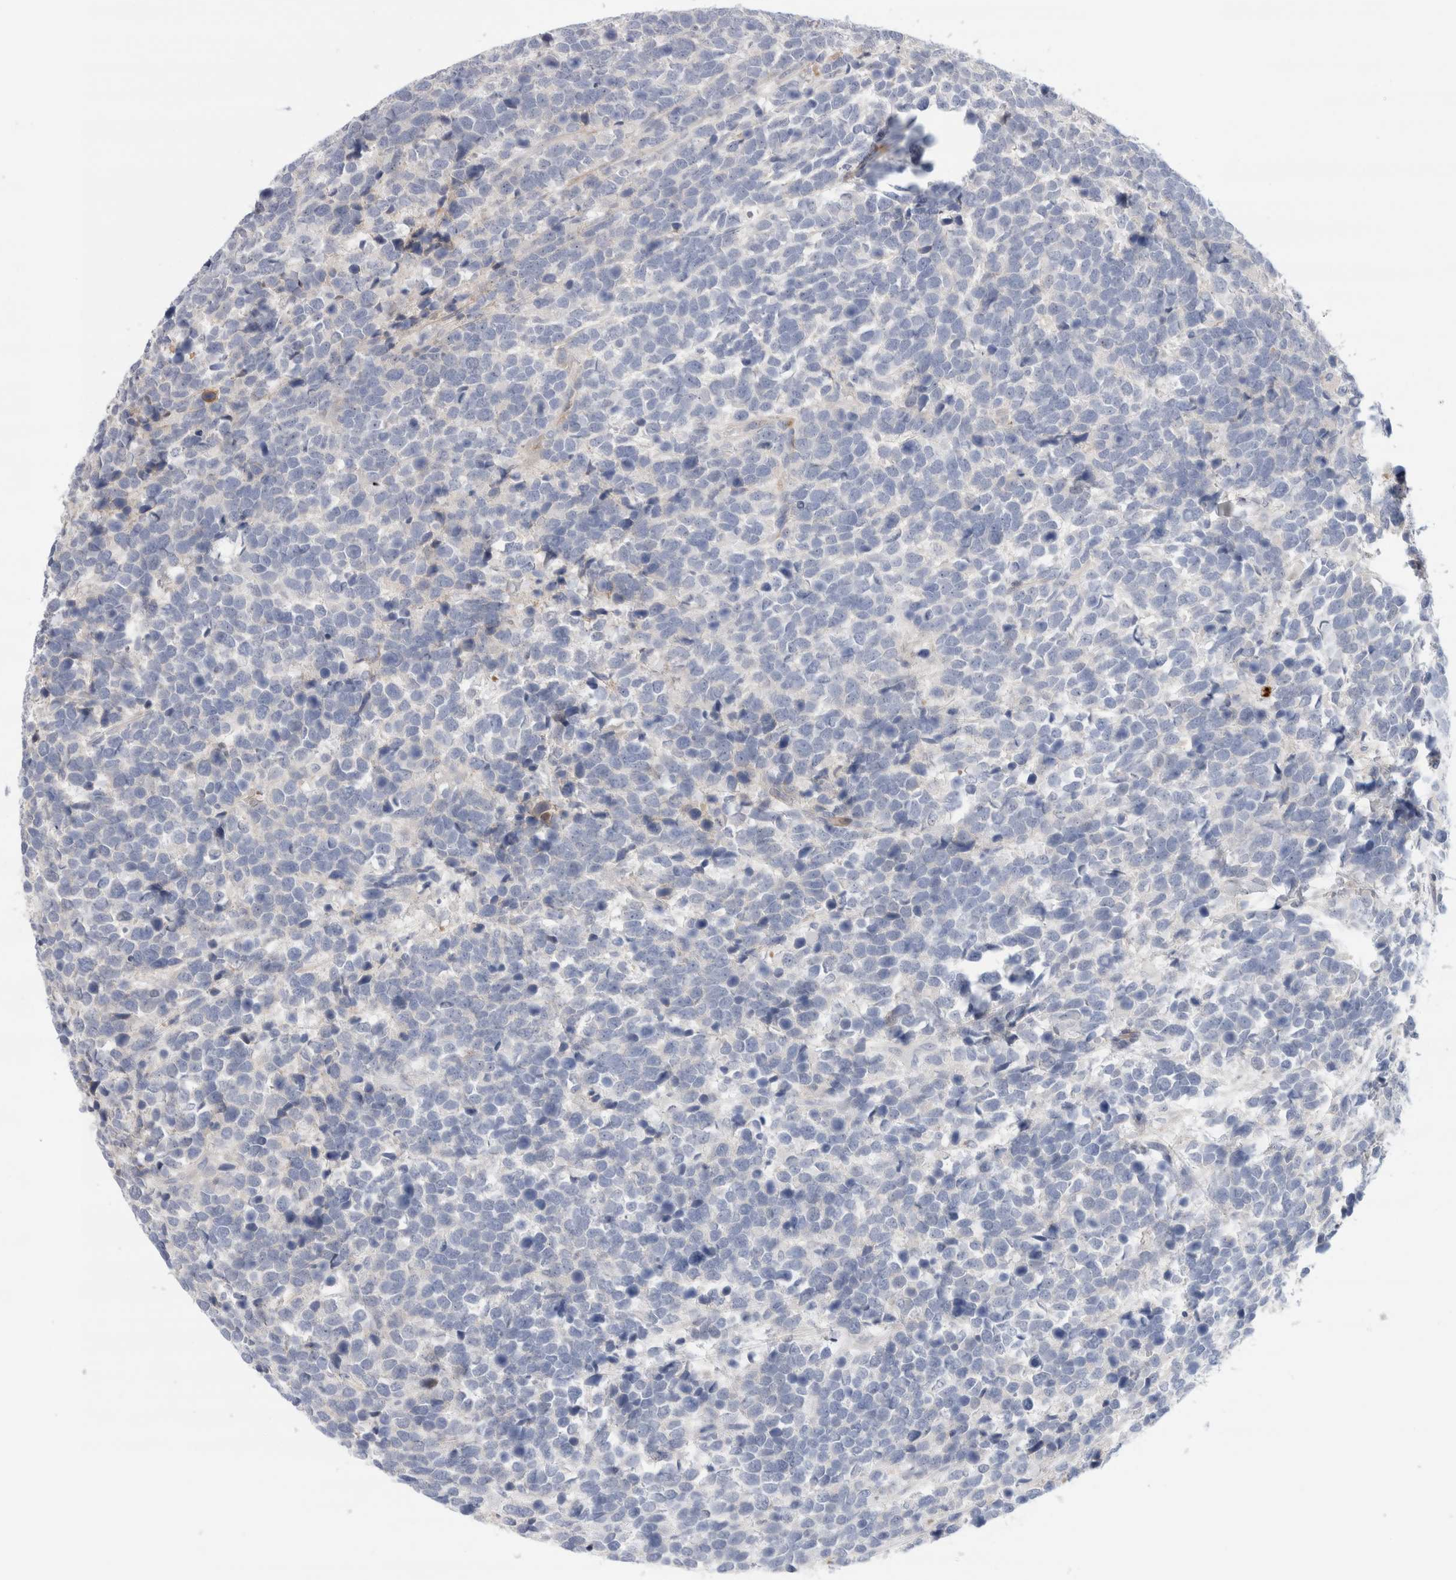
{"staining": {"intensity": "negative", "quantity": "none", "location": "none"}, "tissue": "urothelial cancer", "cell_type": "Tumor cells", "image_type": "cancer", "snomed": [{"axis": "morphology", "description": "Urothelial carcinoma, High grade"}, {"axis": "topography", "description": "Urinary bladder"}], "caption": "Micrograph shows no significant protein positivity in tumor cells of urothelial cancer.", "gene": "ECHDC2", "patient": {"sex": "female", "age": 82}}